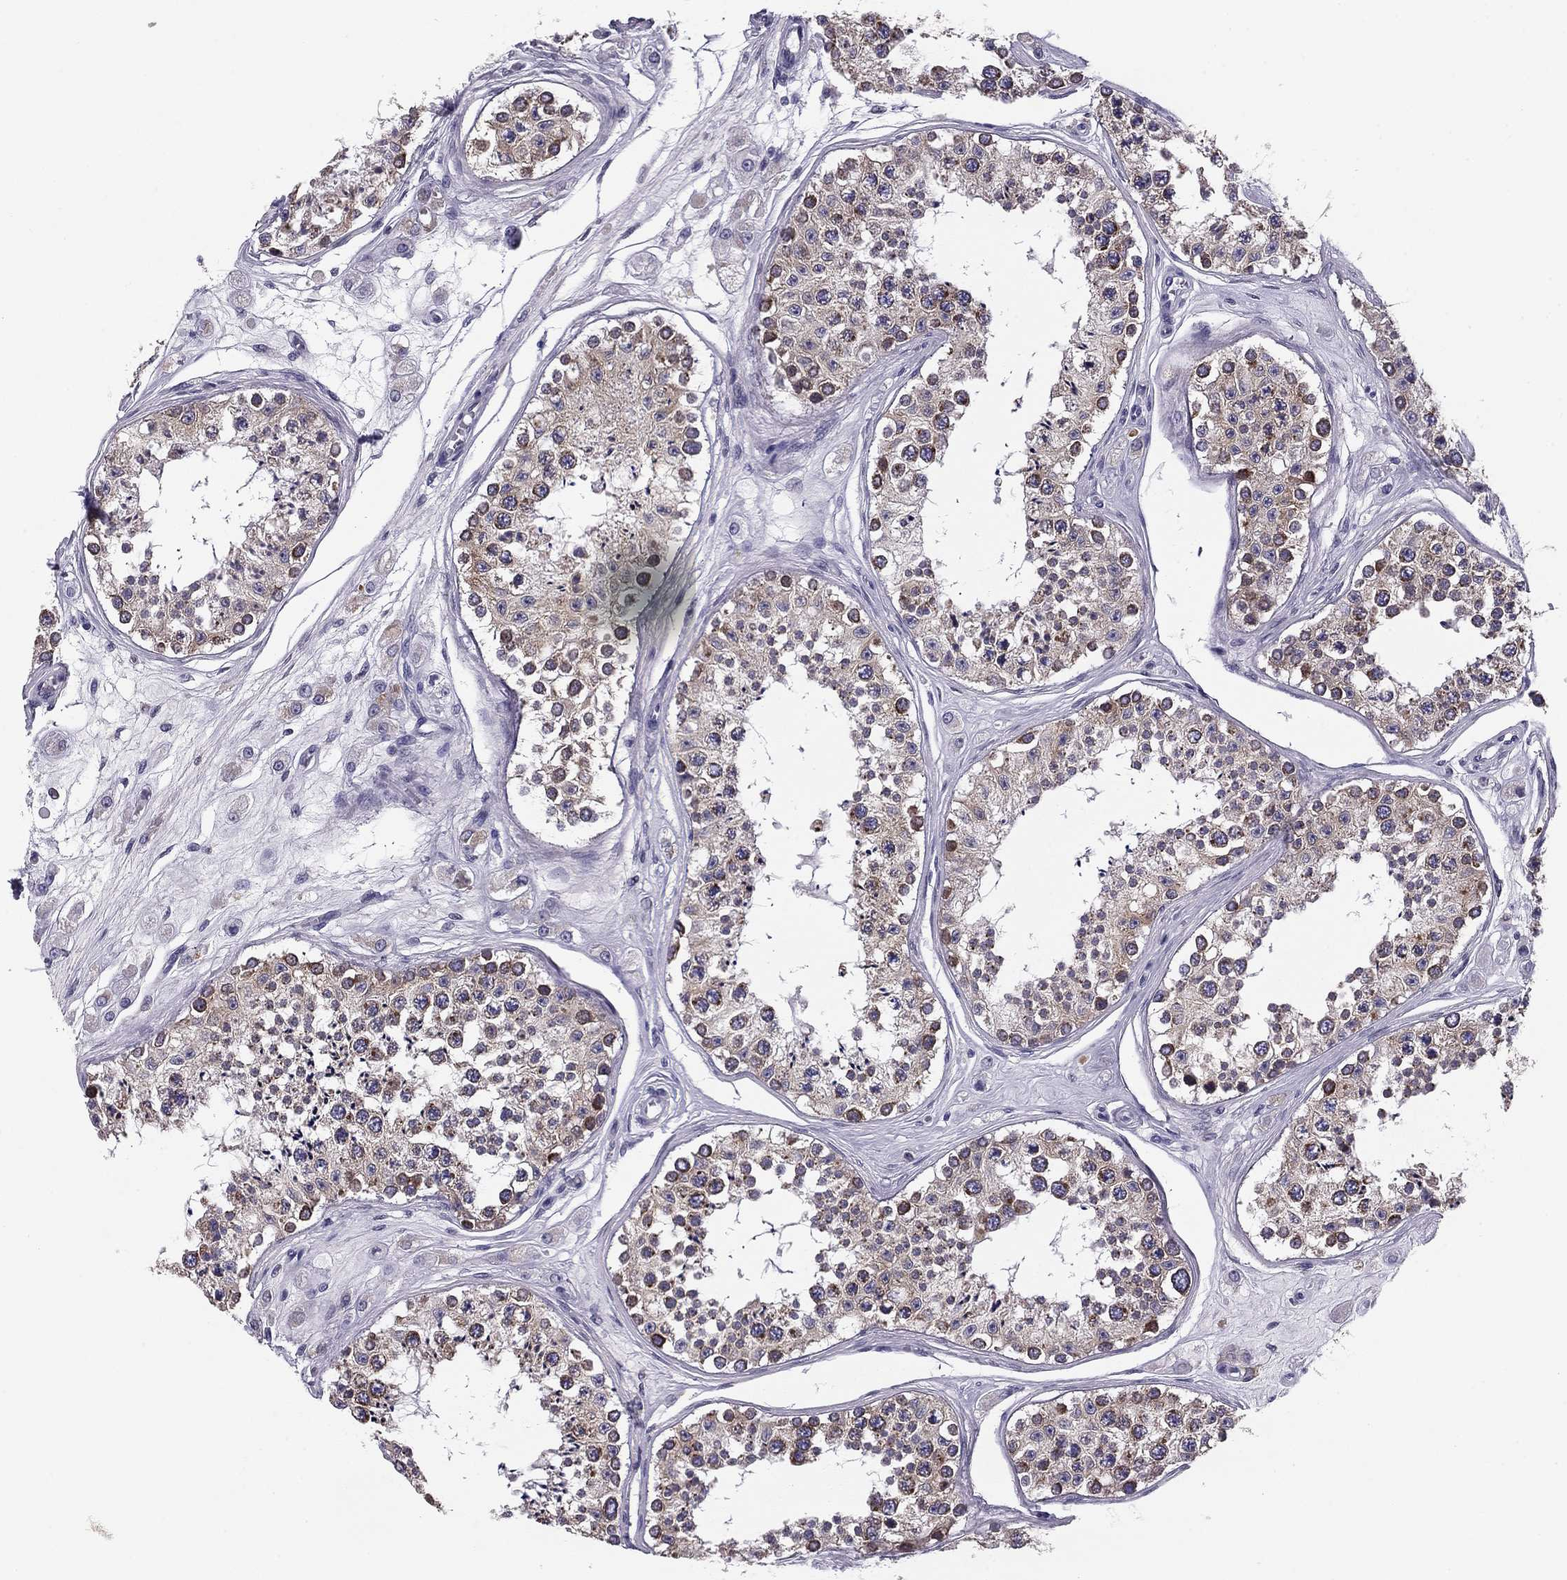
{"staining": {"intensity": "strong", "quantity": "<25%", "location": "cytoplasmic/membranous"}, "tissue": "testis", "cell_type": "Cells in seminiferous ducts", "image_type": "normal", "snomed": [{"axis": "morphology", "description": "Normal tissue, NOS"}, {"axis": "topography", "description": "Testis"}], "caption": "The micrograph demonstrates a brown stain indicating the presence of a protein in the cytoplasmic/membranous of cells in seminiferous ducts in testis. (DAB = brown stain, brightfield microscopy at high magnification).", "gene": "TMED3", "patient": {"sex": "male", "age": 25}}